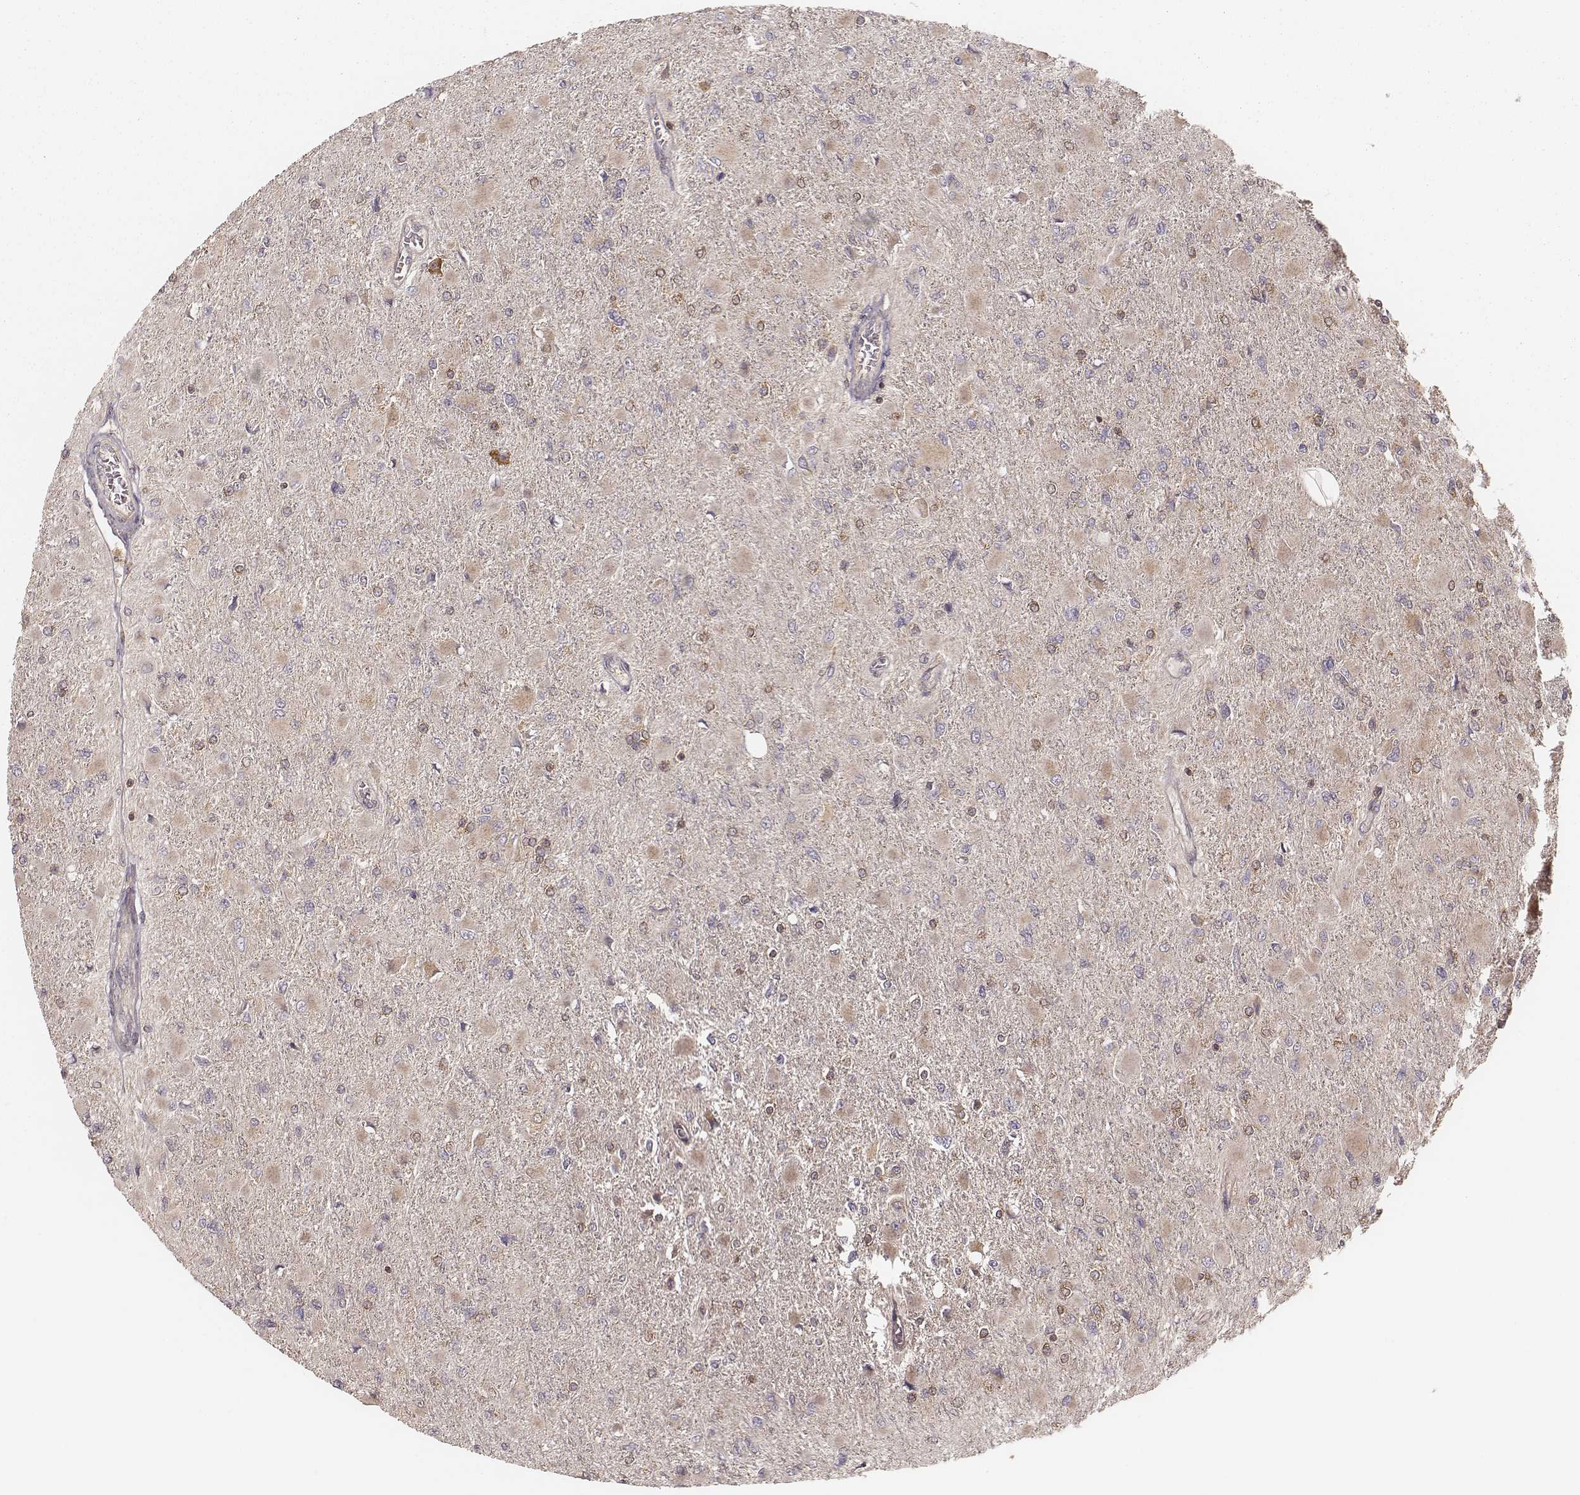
{"staining": {"intensity": "weak", "quantity": "25%-75%", "location": "cytoplasmic/membranous"}, "tissue": "glioma", "cell_type": "Tumor cells", "image_type": "cancer", "snomed": [{"axis": "morphology", "description": "Glioma, malignant, High grade"}, {"axis": "topography", "description": "Cerebral cortex"}], "caption": "Tumor cells demonstrate low levels of weak cytoplasmic/membranous expression in about 25%-75% of cells in malignant glioma (high-grade).", "gene": "CARS1", "patient": {"sex": "female", "age": 36}}